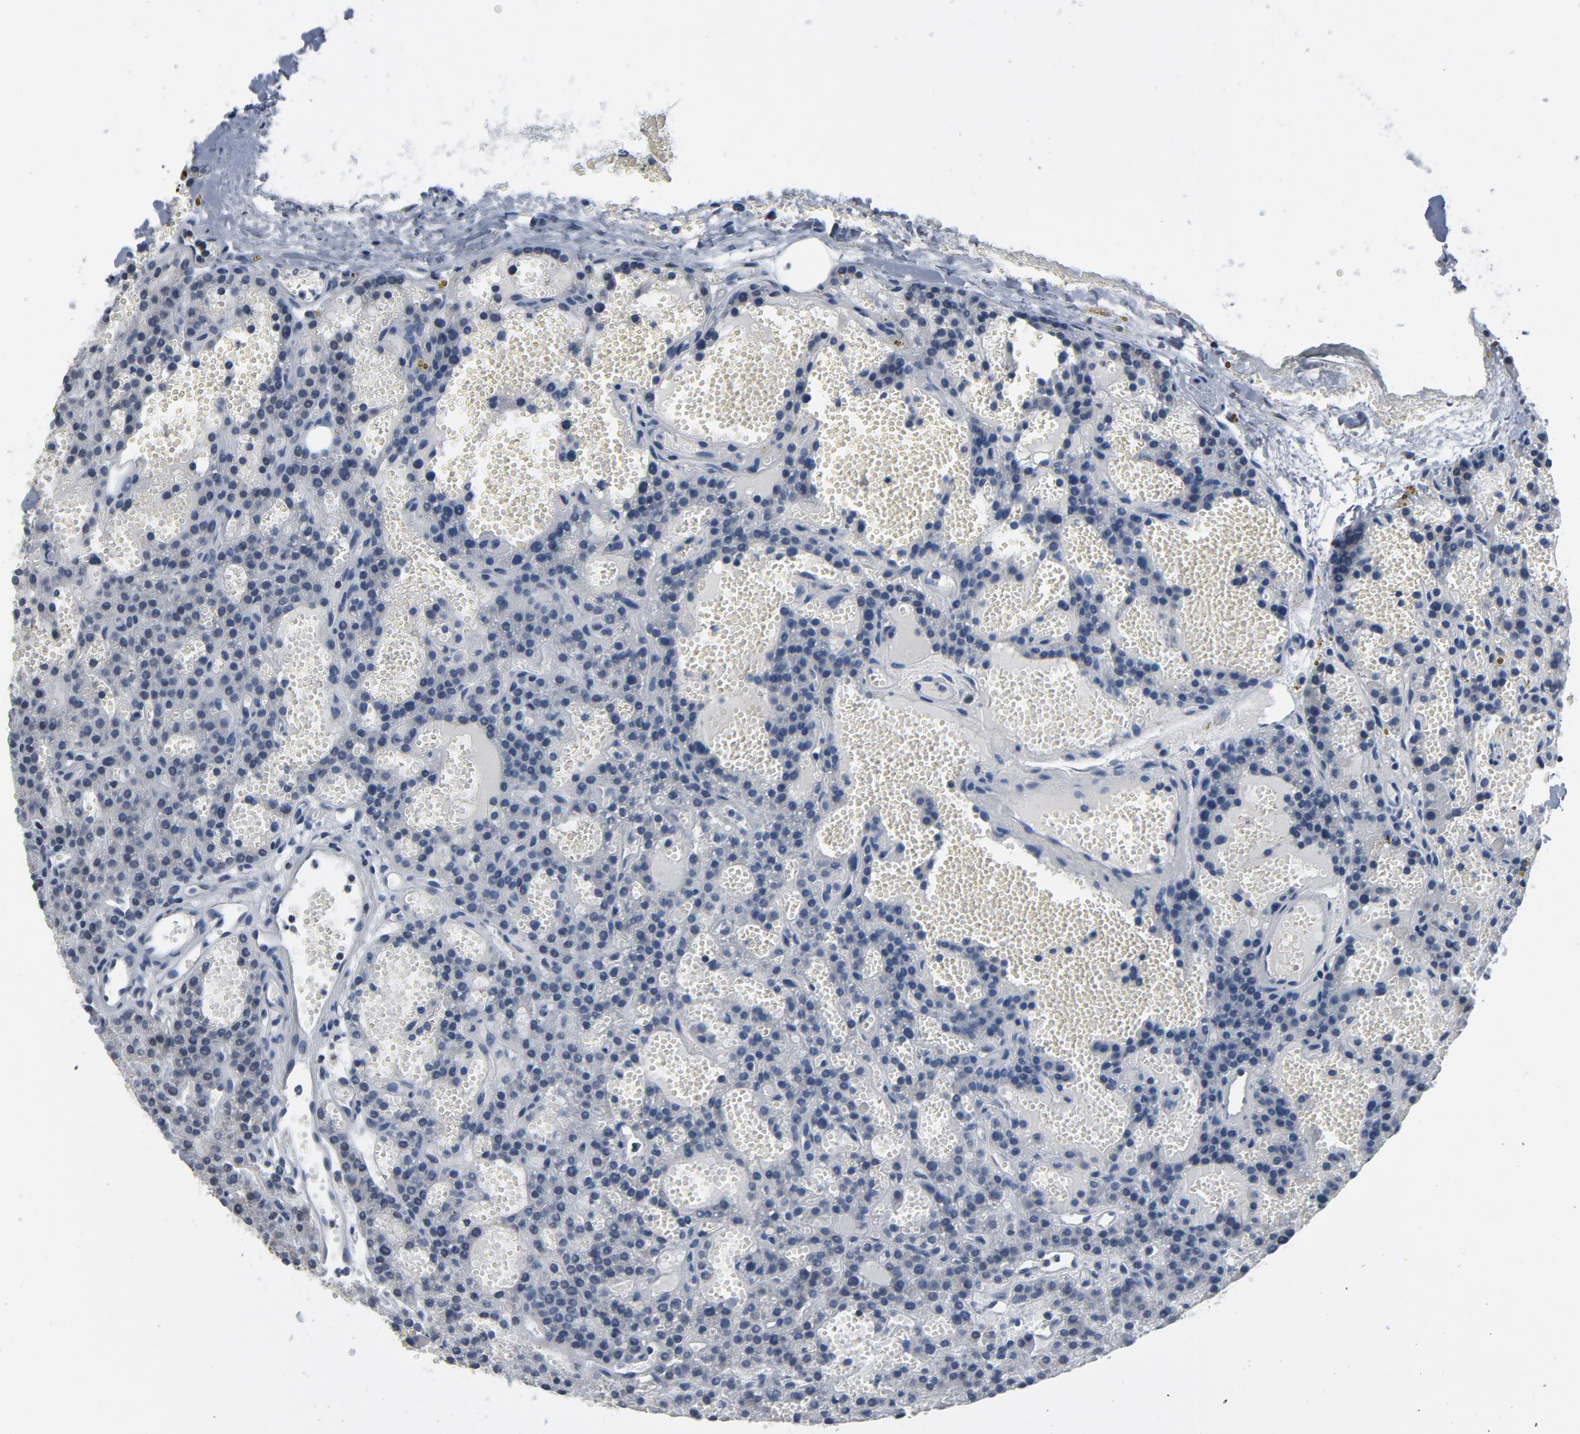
{"staining": {"intensity": "moderate", "quantity": ">75%", "location": "cytoplasmic/membranous"}, "tissue": "parathyroid gland", "cell_type": "Glandular cells", "image_type": "normal", "snomed": [{"axis": "morphology", "description": "Normal tissue, NOS"}, {"axis": "topography", "description": "Parathyroid gland"}], "caption": "Protein staining shows moderate cytoplasmic/membranous positivity in about >75% of glandular cells in benign parathyroid gland.", "gene": "YIPF6", "patient": {"sex": "male", "age": 25}}